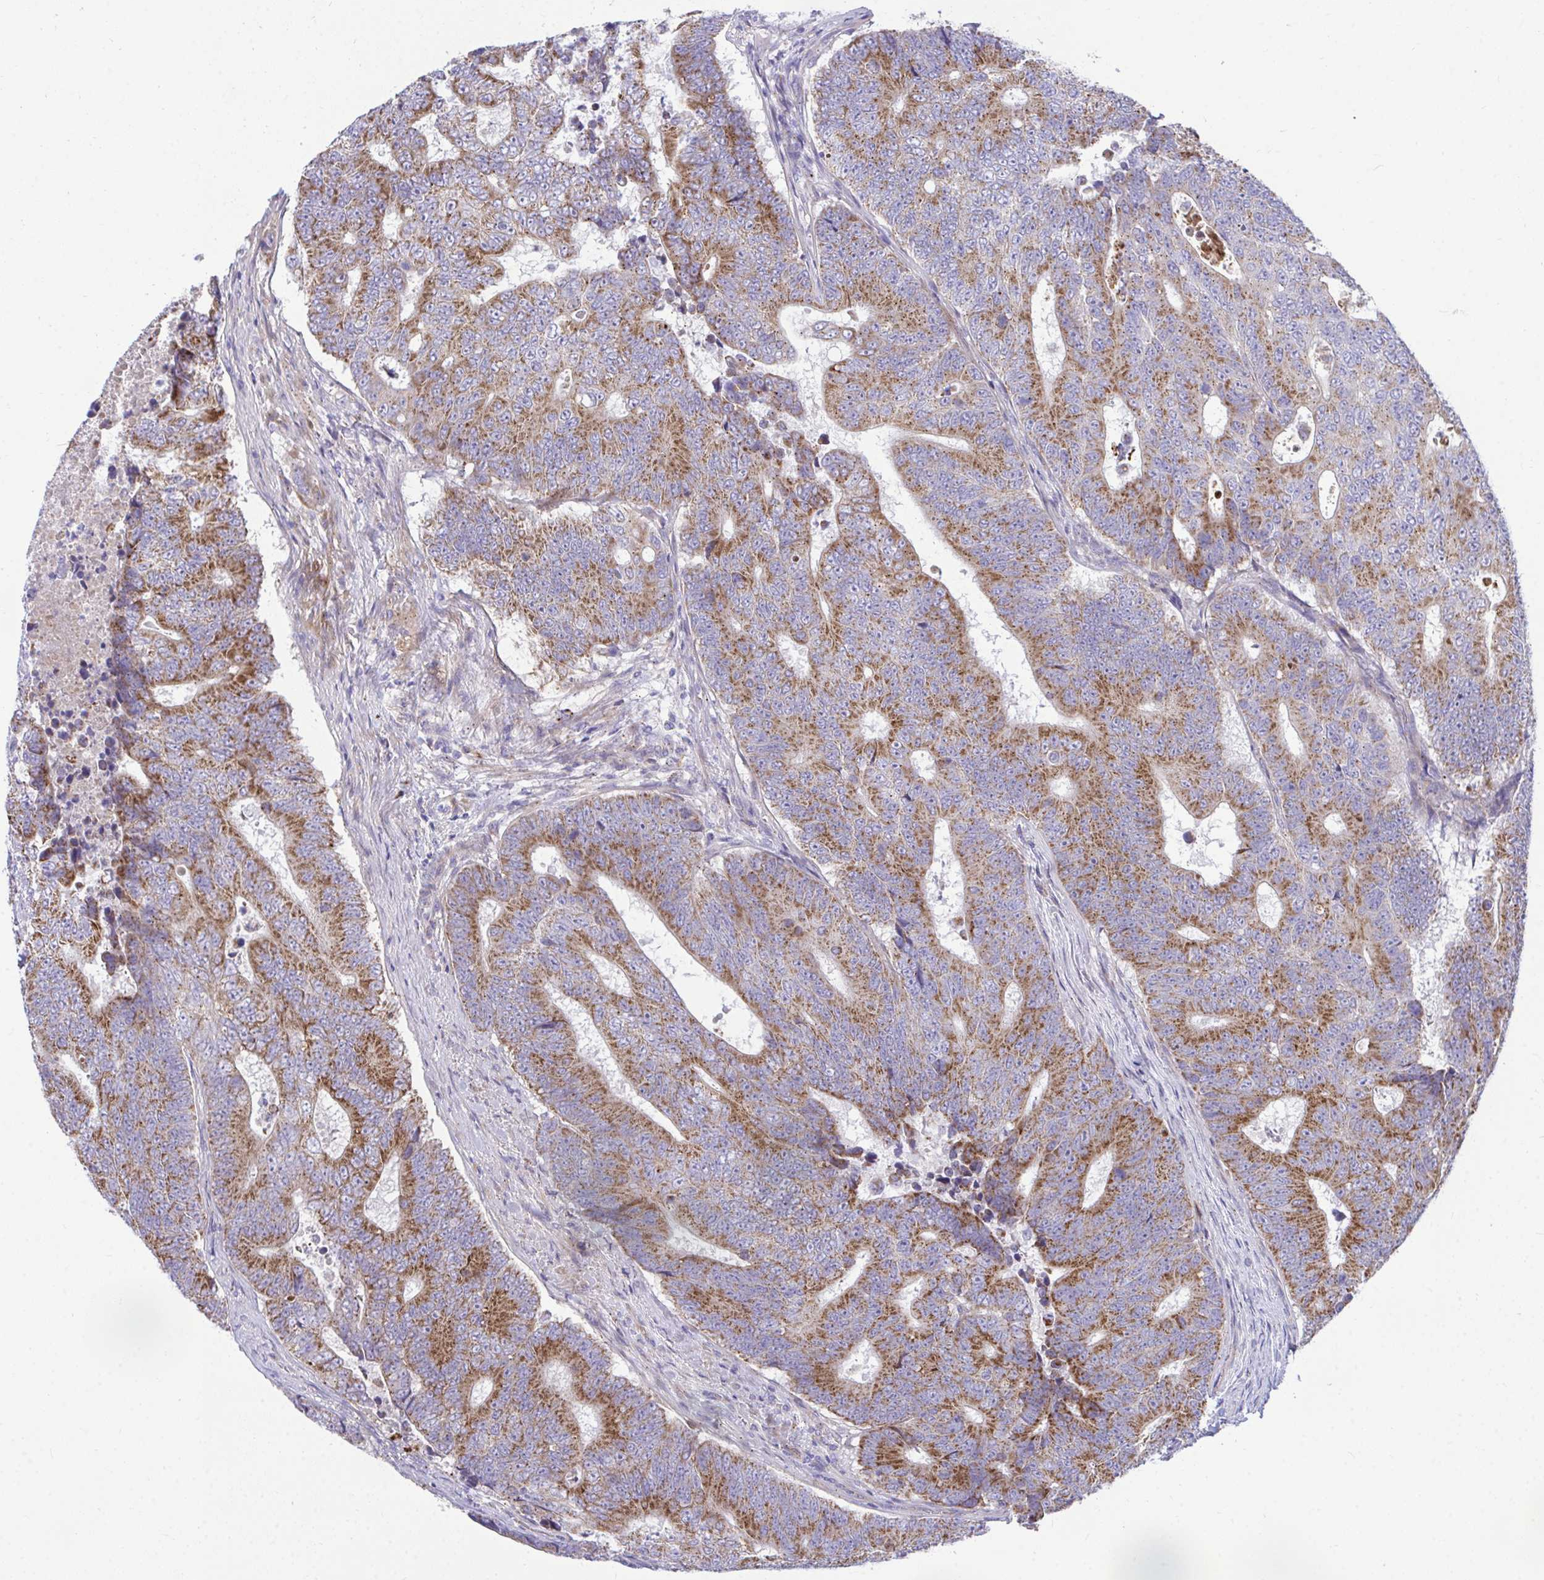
{"staining": {"intensity": "moderate", "quantity": ">75%", "location": "cytoplasmic/membranous"}, "tissue": "colorectal cancer", "cell_type": "Tumor cells", "image_type": "cancer", "snomed": [{"axis": "morphology", "description": "Adenocarcinoma, NOS"}, {"axis": "topography", "description": "Colon"}], "caption": "Immunohistochemistry (IHC) photomicrograph of neoplastic tissue: human colorectal adenocarcinoma stained using IHC displays medium levels of moderate protein expression localized specifically in the cytoplasmic/membranous of tumor cells, appearing as a cytoplasmic/membranous brown color.", "gene": "MRPS16", "patient": {"sex": "female", "age": 48}}